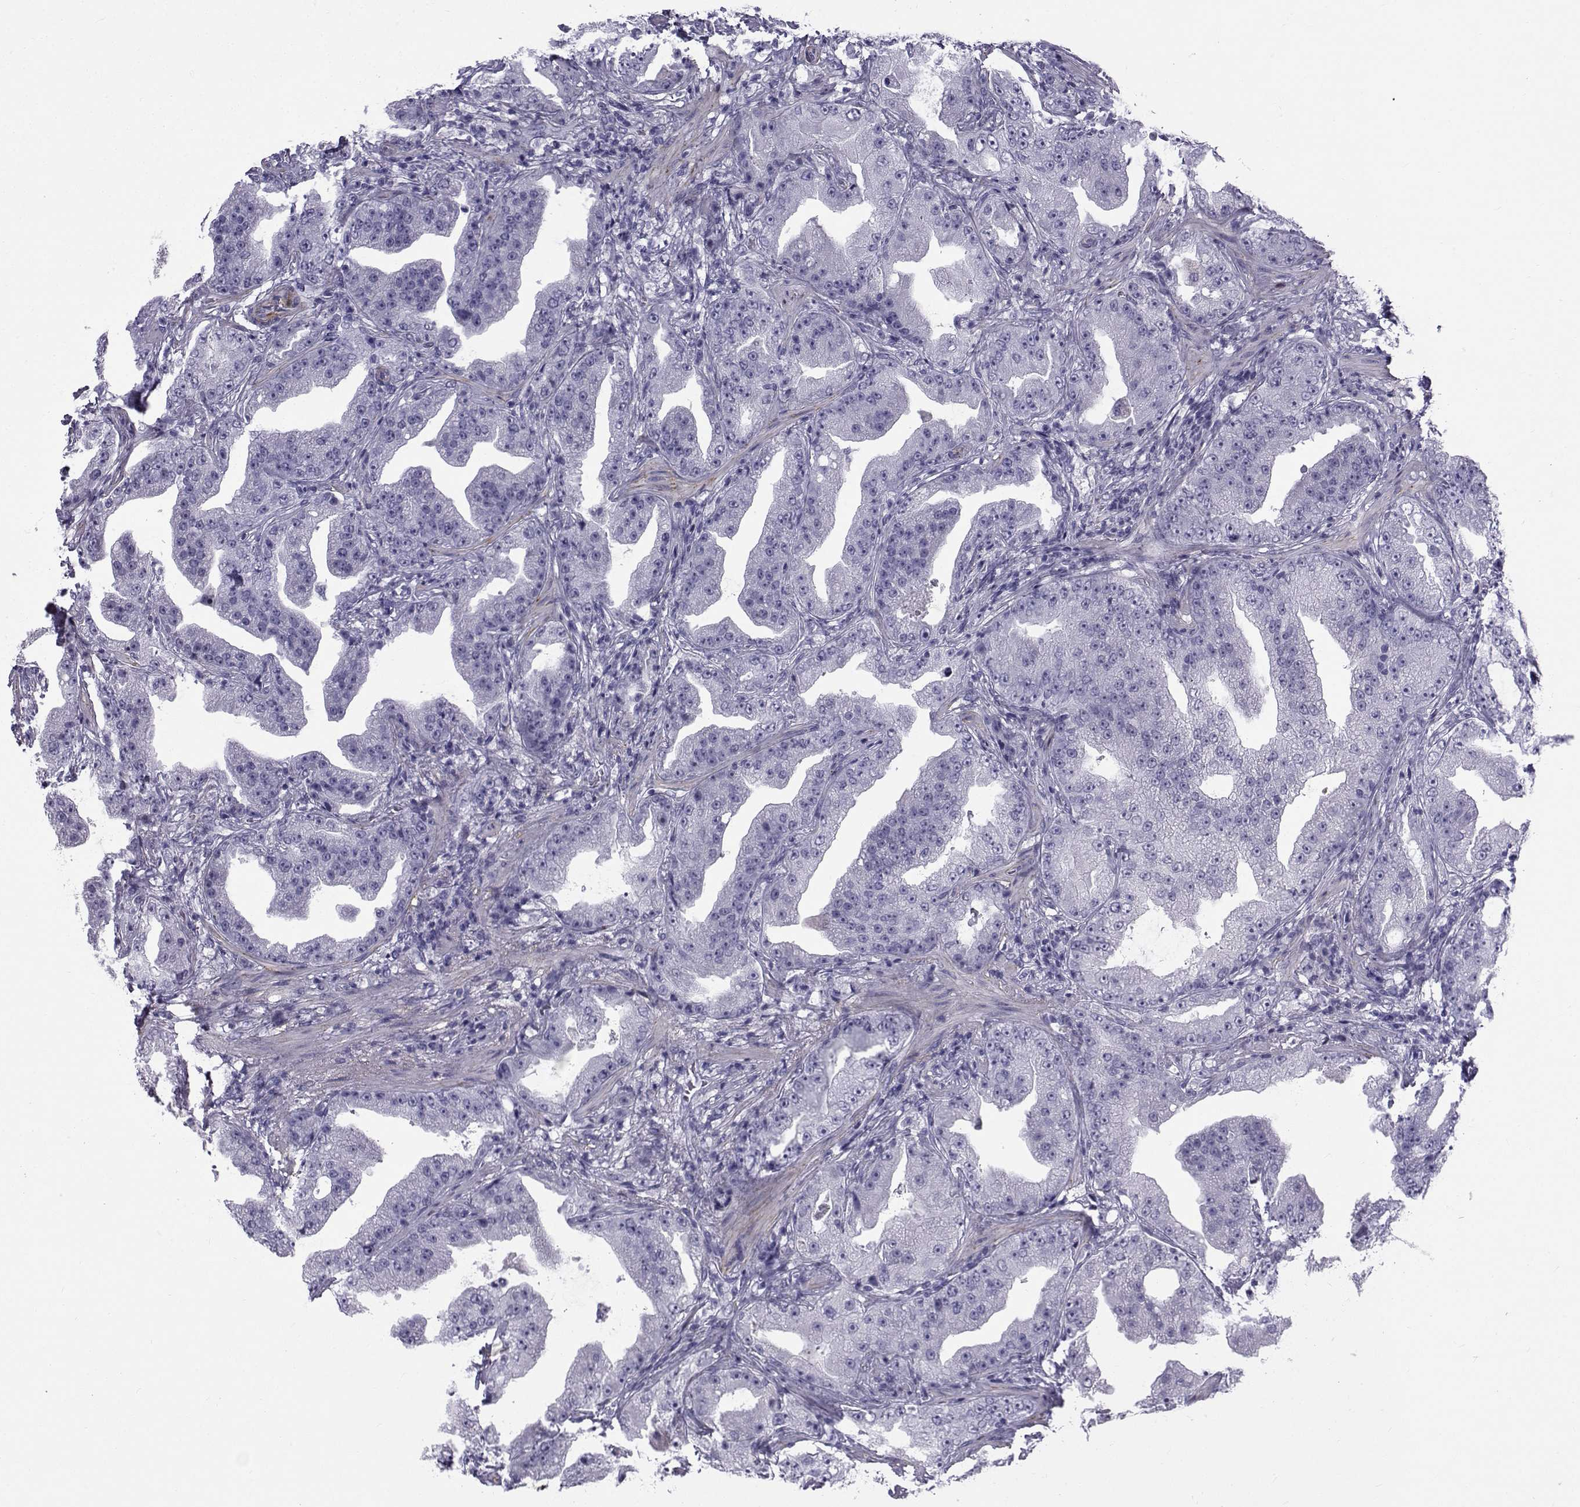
{"staining": {"intensity": "negative", "quantity": "none", "location": "none"}, "tissue": "prostate cancer", "cell_type": "Tumor cells", "image_type": "cancer", "snomed": [{"axis": "morphology", "description": "Adenocarcinoma, Low grade"}, {"axis": "topography", "description": "Prostate"}], "caption": "An IHC photomicrograph of low-grade adenocarcinoma (prostate) is shown. There is no staining in tumor cells of low-grade adenocarcinoma (prostate).", "gene": "SPANXD", "patient": {"sex": "male", "age": 62}}